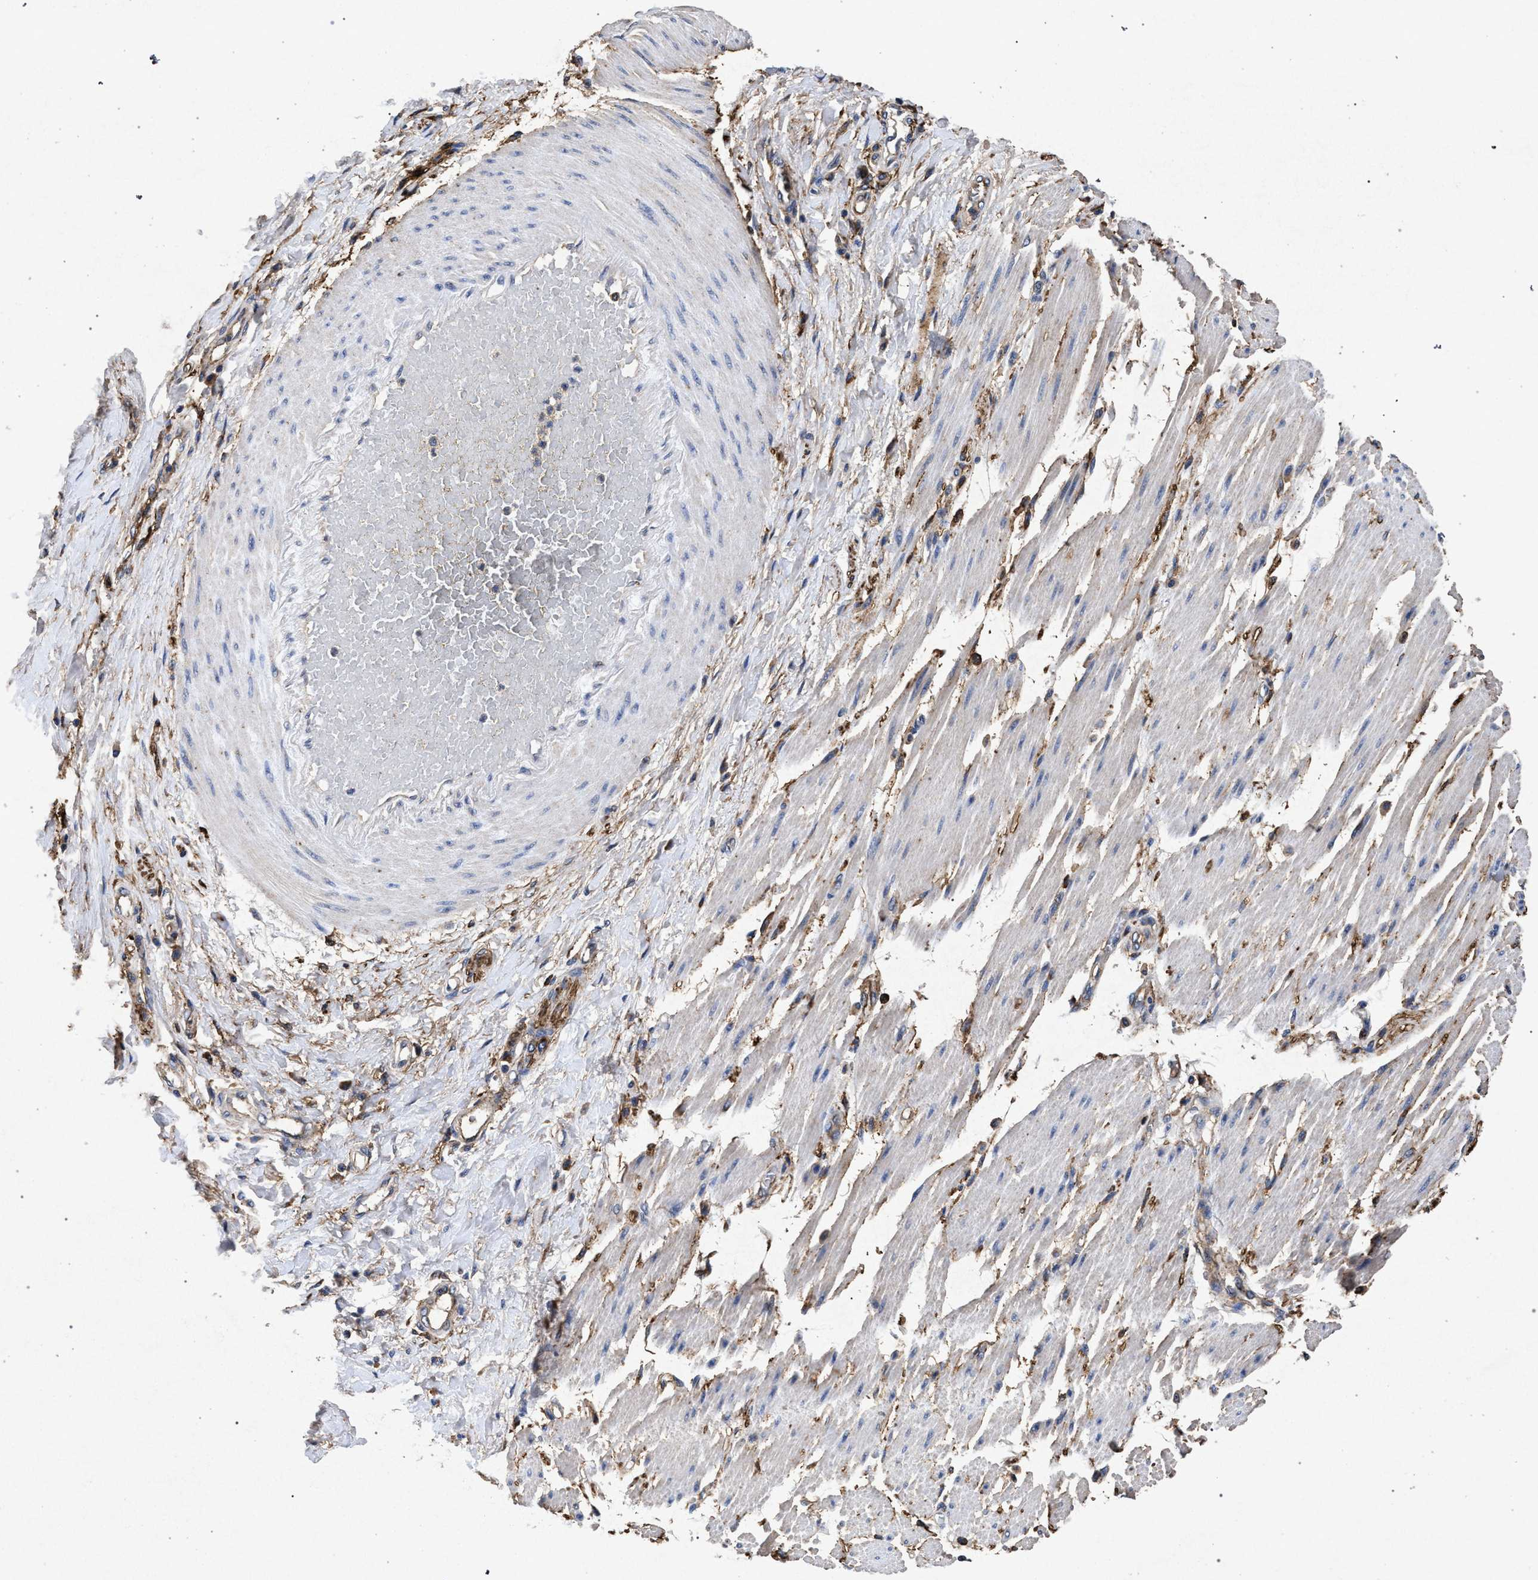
{"staining": {"intensity": "weak", "quantity": "25%-75%", "location": "cytoplasmic/membranous"}, "tissue": "adipose tissue", "cell_type": "Adipocytes", "image_type": "normal", "snomed": [{"axis": "morphology", "description": "Normal tissue, NOS"}, {"axis": "morphology", "description": "Adenocarcinoma, NOS"}, {"axis": "topography", "description": "Esophagus"}], "caption": "Protein expression by immunohistochemistry (IHC) demonstrates weak cytoplasmic/membranous staining in approximately 25%-75% of adipocytes in unremarkable adipose tissue. The staining was performed using DAB (3,3'-diaminobenzidine) to visualize the protein expression in brown, while the nuclei were stained in blue with hematoxylin (Magnification: 20x).", "gene": "MARCKS", "patient": {"sex": "male", "age": 62}}